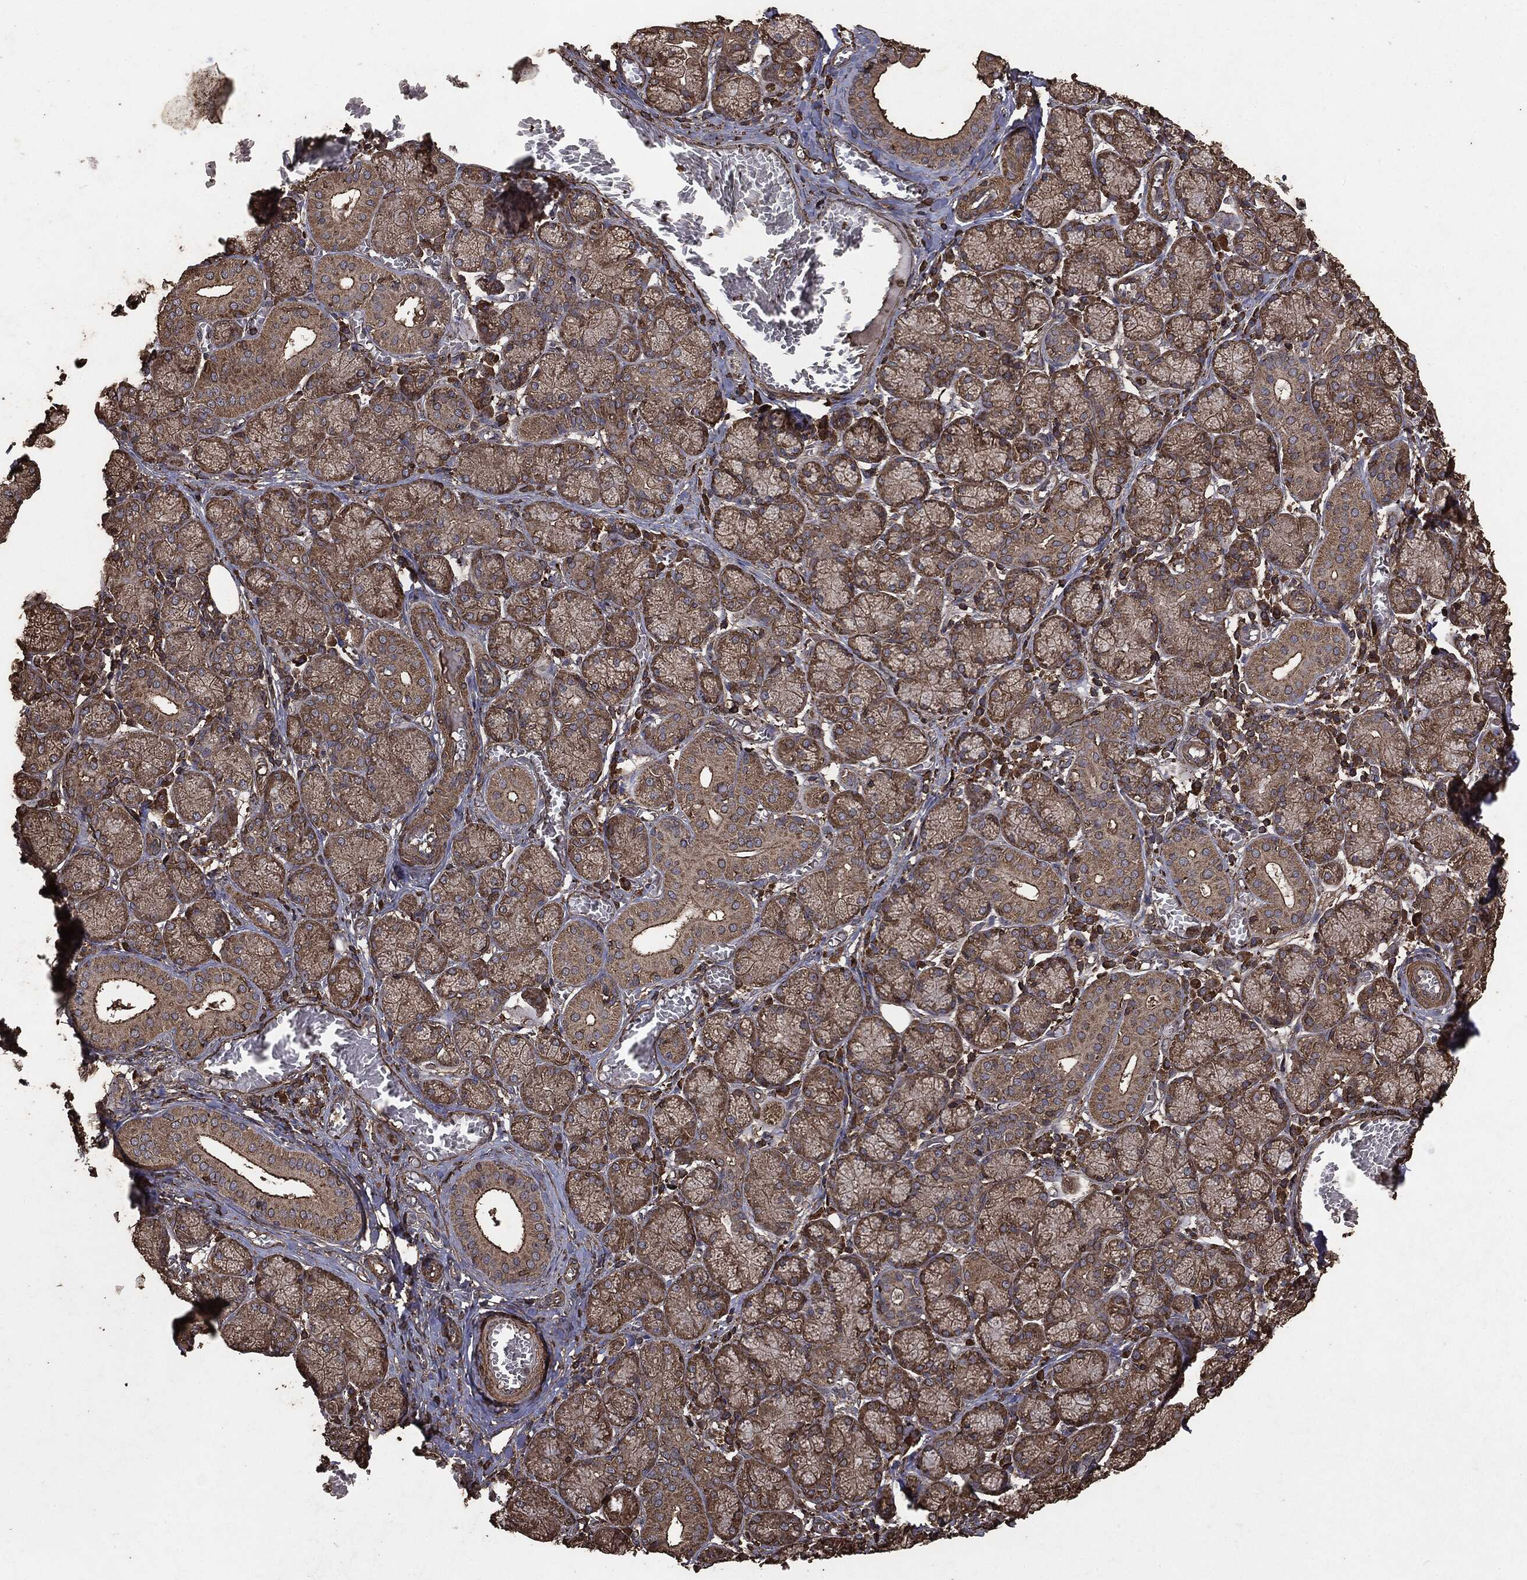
{"staining": {"intensity": "moderate", "quantity": ">75%", "location": "cytoplasmic/membranous"}, "tissue": "salivary gland", "cell_type": "Glandular cells", "image_type": "normal", "snomed": [{"axis": "morphology", "description": "Normal tissue, NOS"}, {"axis": "topography", "description": "Salivary gland"}, {"axis": "topography", "description": "Peripheral nerve tissue"}], "caption": "Protein positivity by IHC shows moderate cytoplasmic/membranous staining in about >75% of glandular cells in unremarkable salivary gland. The staining was performed using DAB to visualize the protein expression in brown, while the nuclei were stained in blue with hematoxylin (Magnification: 20x).", "gene": "MTOR", "patient": {"sex": "female", "age": 24}}